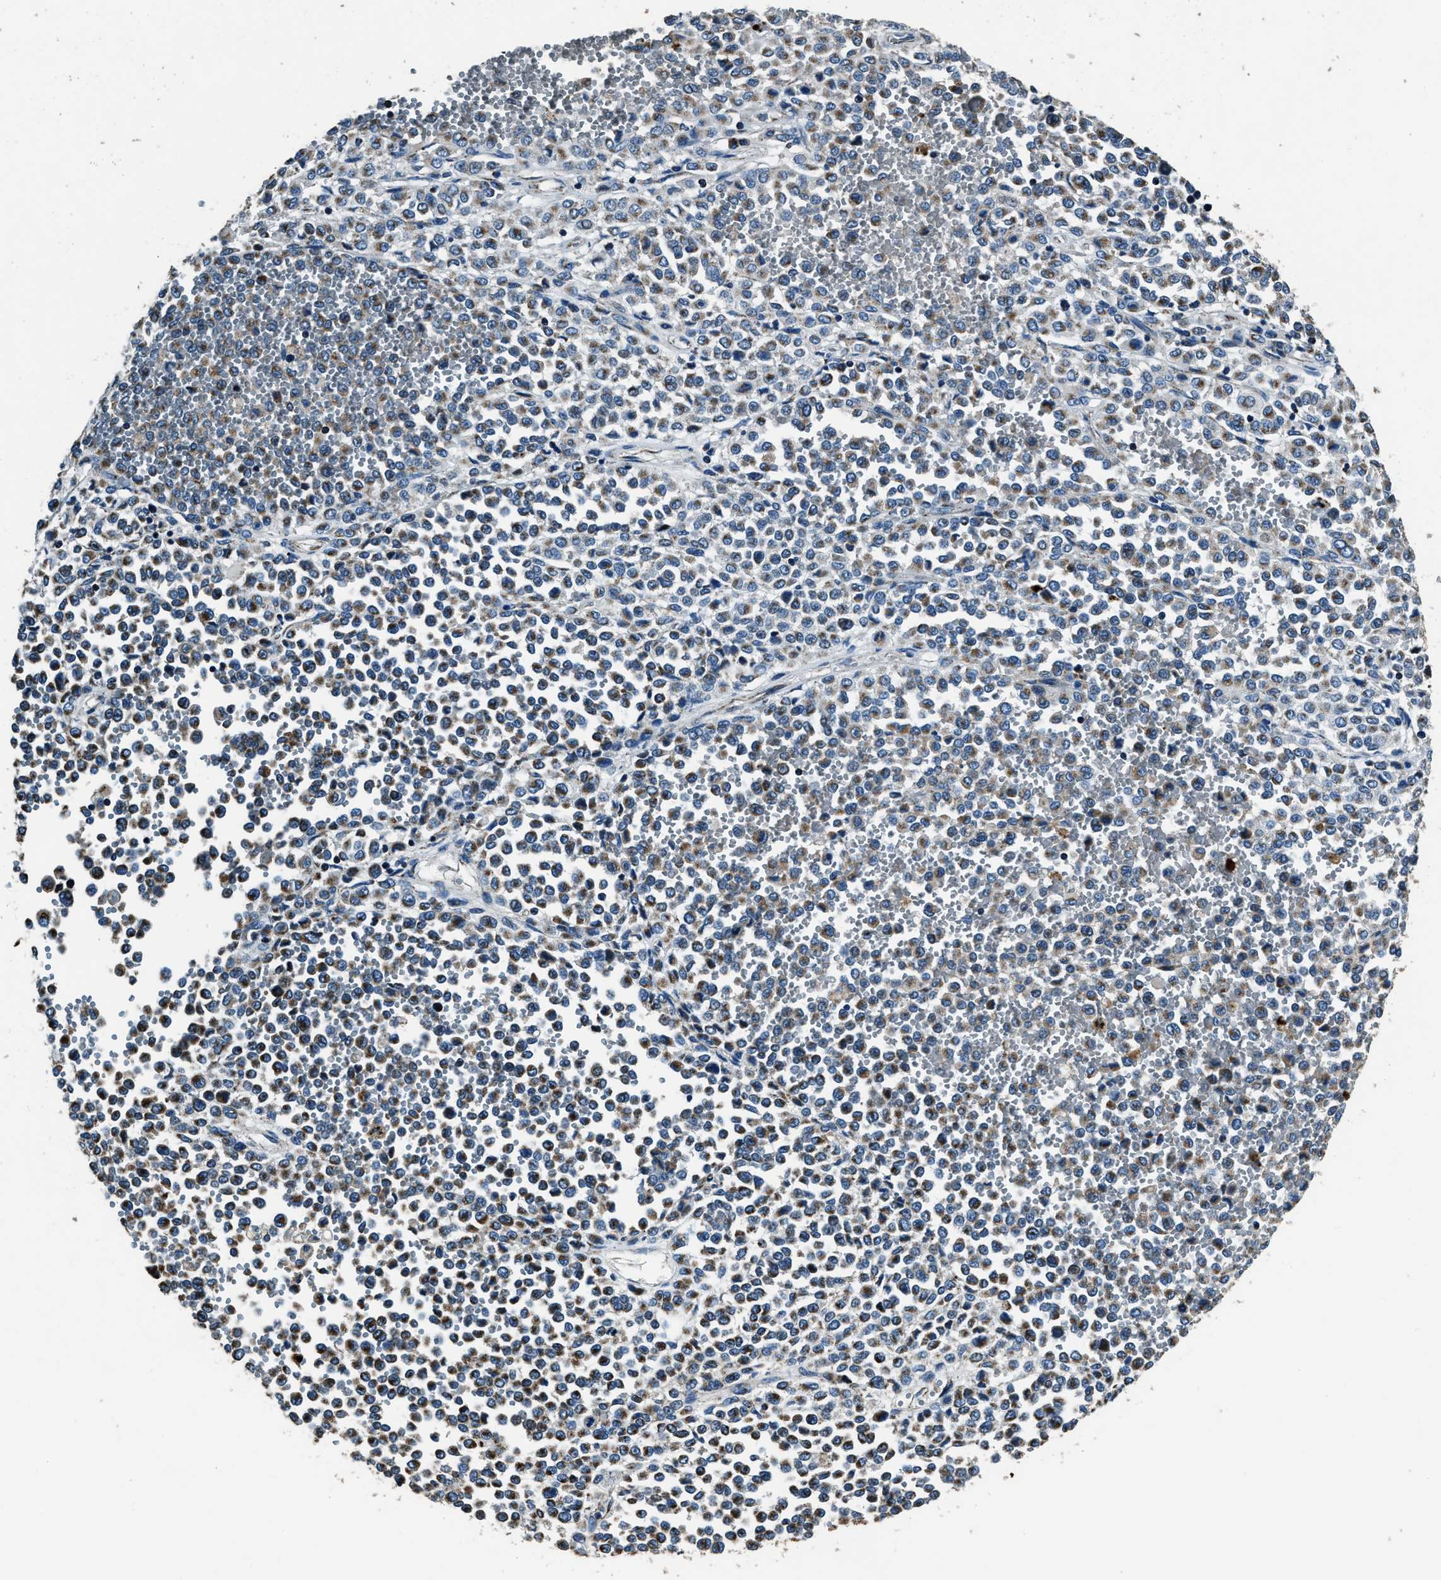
{"staining": {"intensity": "moderate", "quantity": ">75%", "location": "cytoplasmic/membranous"}, "tissue": "melanoma", "cell_type": "Tumor cells", "image_type": "cancer", "snomed": [{"axis": "morphology", "description": "Malignant melanoma, Metastatic site"}, {"axis": "topography", "description": "Pancreas"}], "caption": "IHC micrograph of neoplastic tissue: human malignant melanoma (metastatic site) stained using immunohistochemistry demonstrates medium levels of moderate protein expression localized specifically in the cytoplasmic/membranous of tumor cells, appearing as a cytoplasmic/membranous brown color.", "gene": "OGDH", "patient": {"sex": "female", "age": 30}}